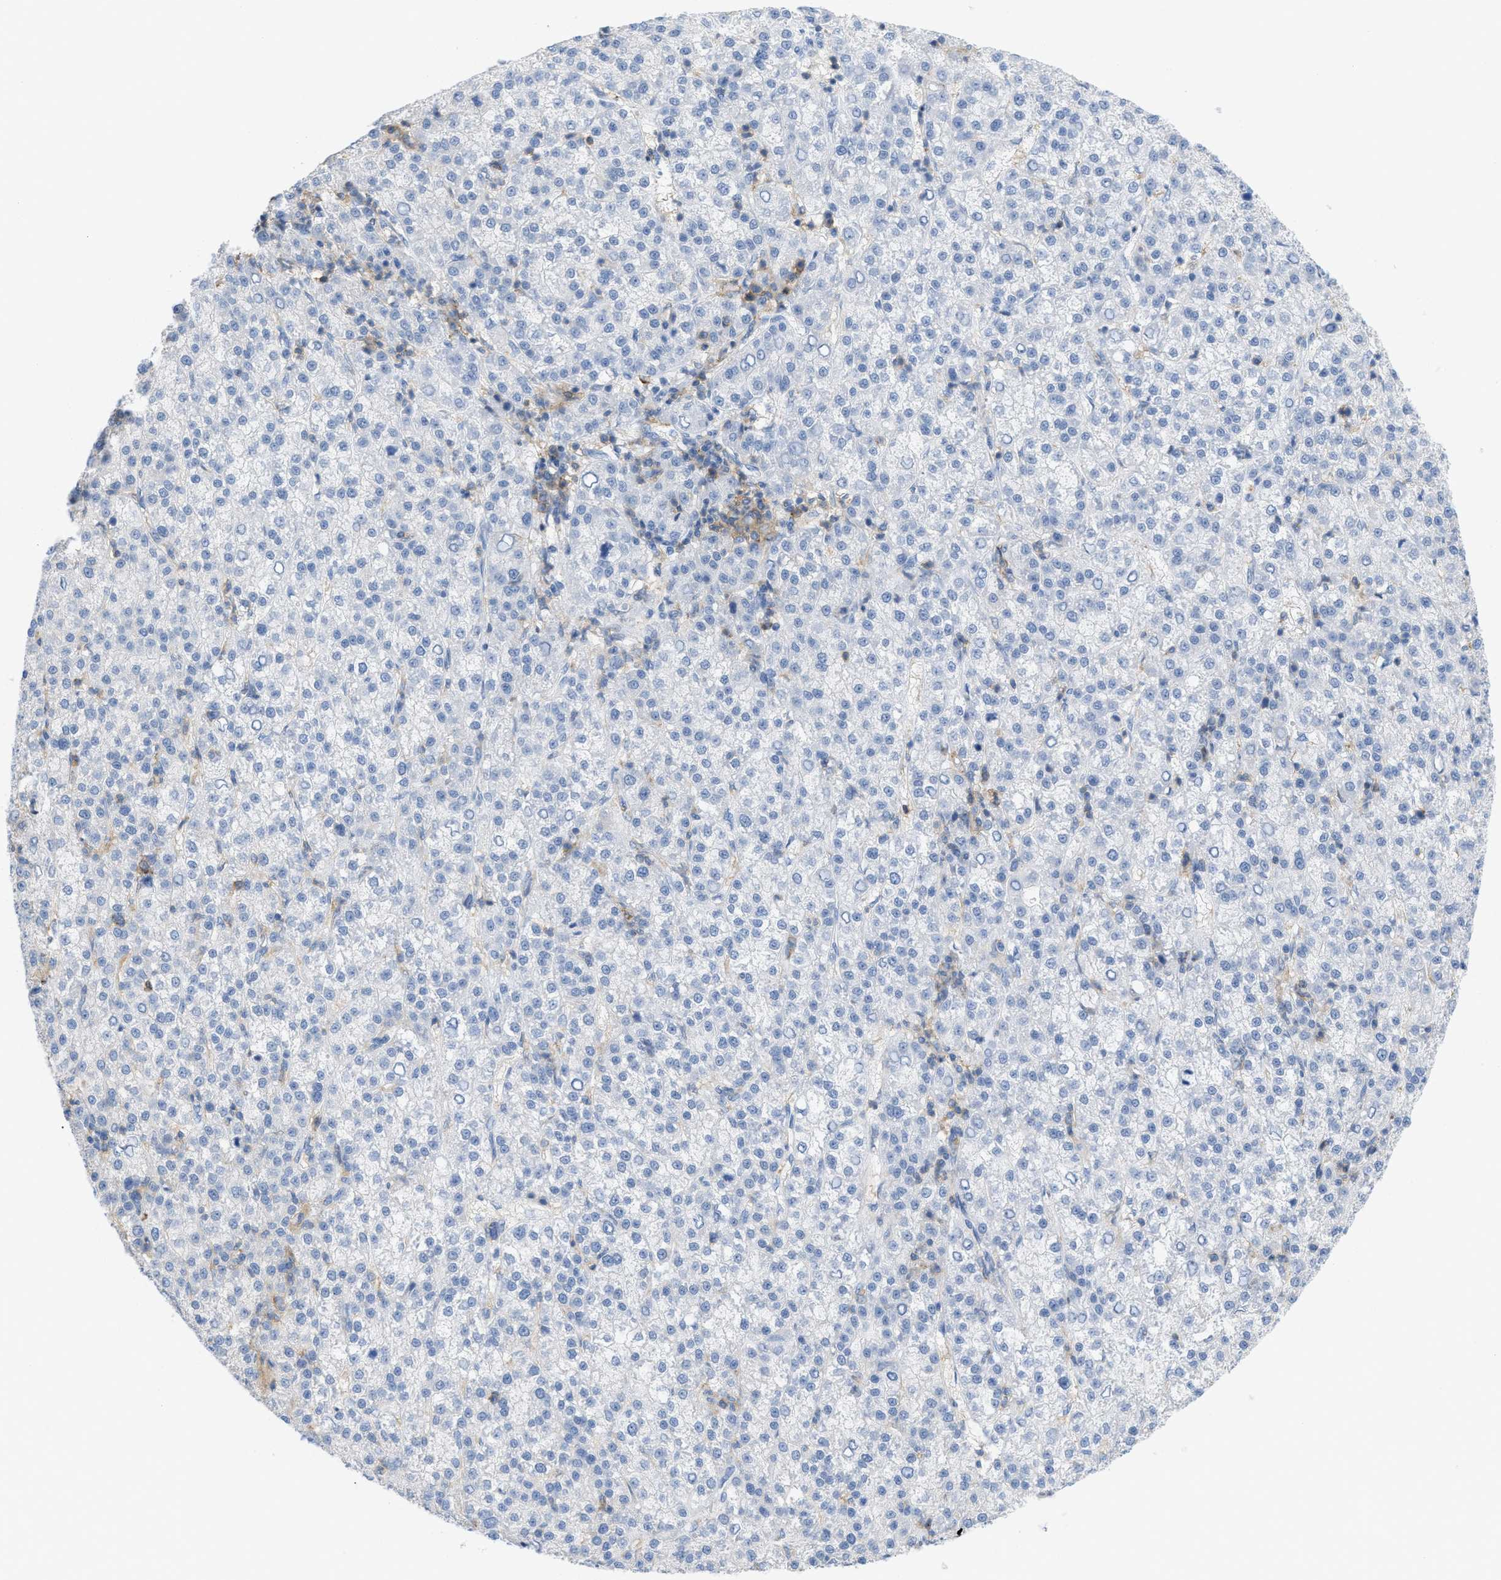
{"staining": {"intensity": "negative", "quantity": "none", "location": "none"}, "tissue": "liver cancer", "cell_type": "Tumor cells", "image_type": "cancer", "snomed": [{"axis": "morphology", "description": "Carcinoma, Hepatocellular, NOS"}, {"axis": "topography", "description": "Liver"}], "caption": "This is an immunohistochemistry micrograph of liver cancer (hepatocellular carcinoma). There is no staining in tumor cells.", "gene": "SLC3A2", "patient": {"sex": "female", "age": 58}}